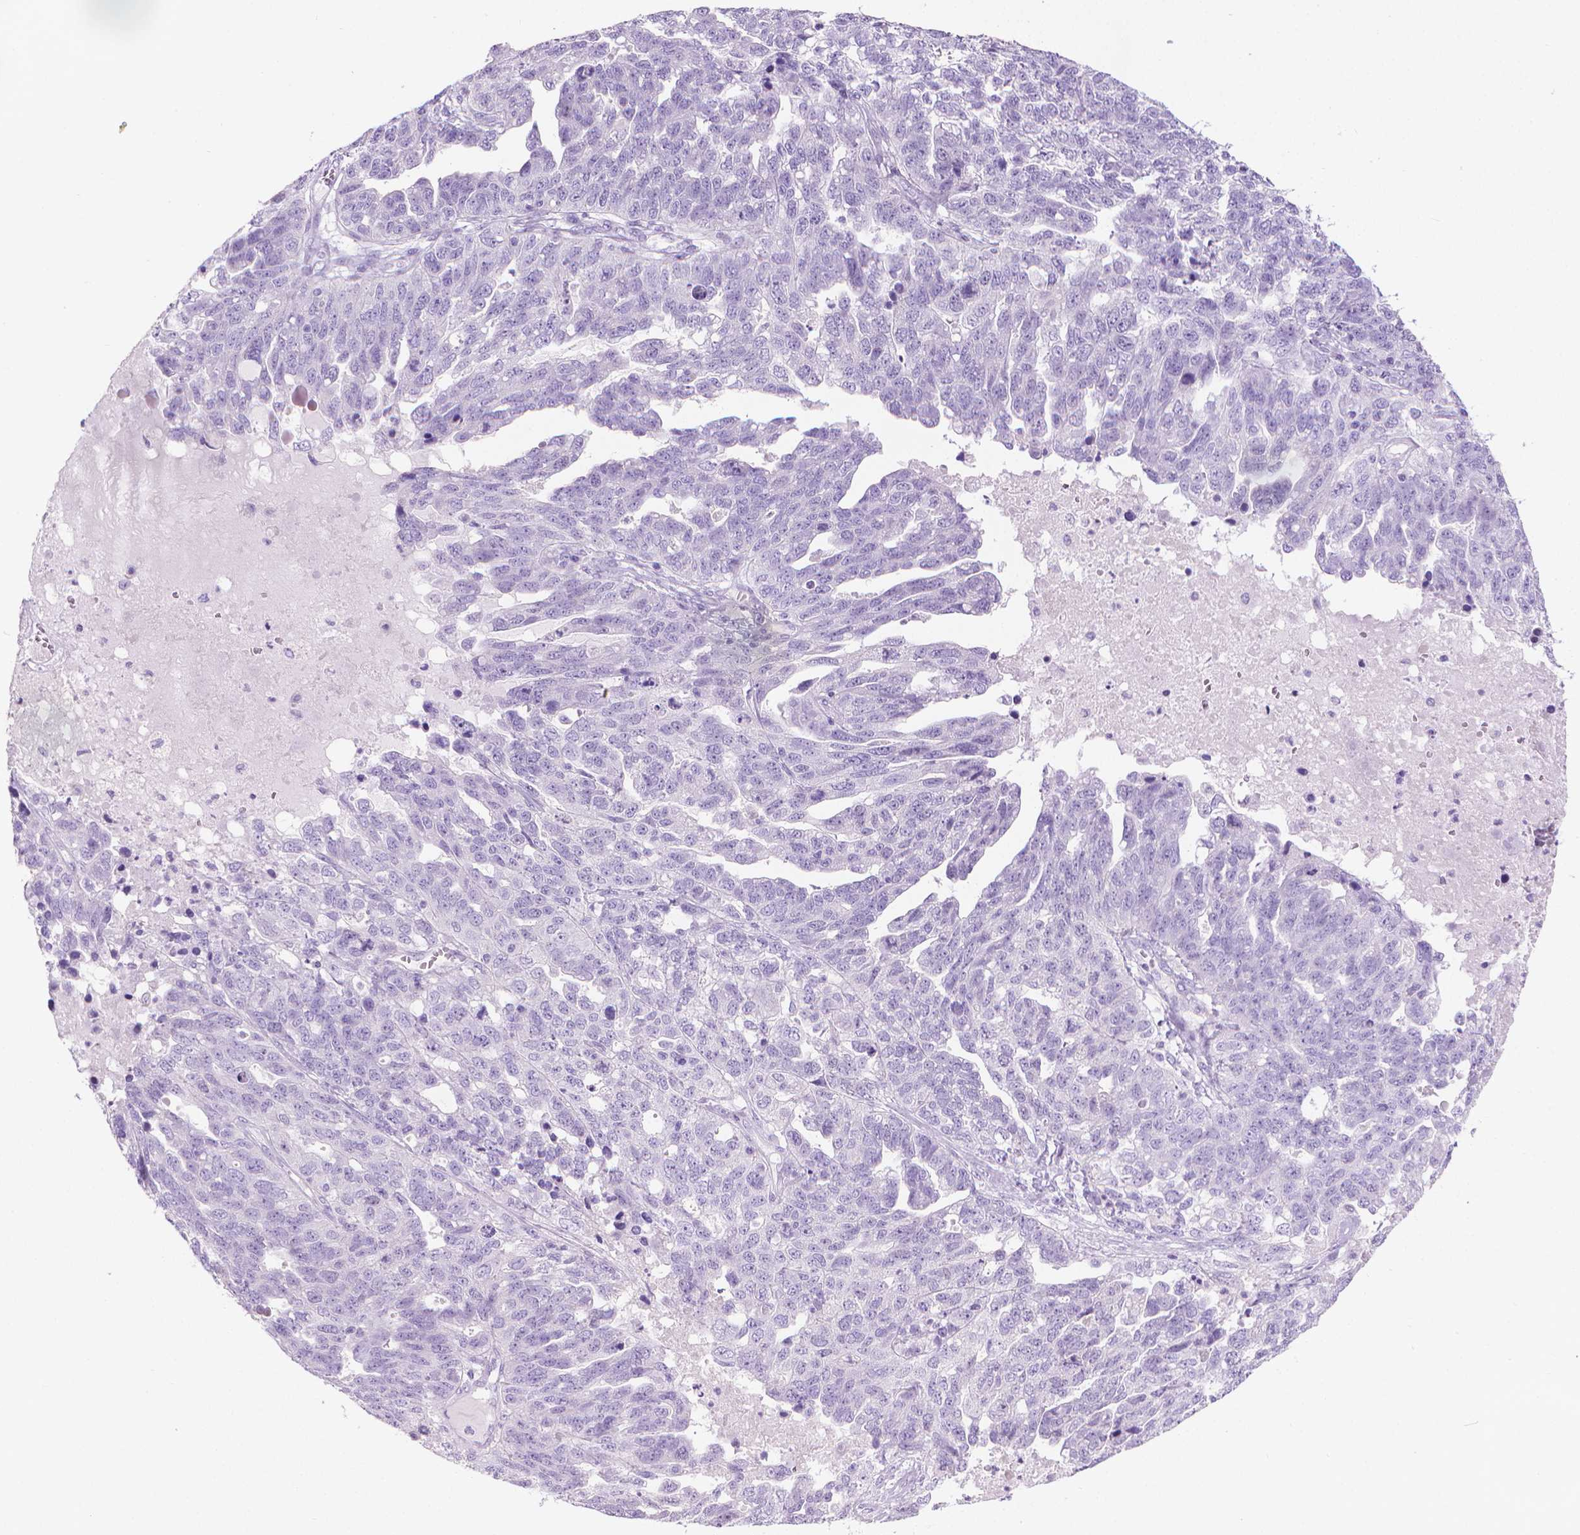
{"staining": {"intensity": "negative", "quantity": "none", "location": "none"}, "tissue": "ovarian cancer", "cell_type": "Tumor cells", "image_type": "cancer", "snomed": [{"axis": "morphology", "description": "Cystadenocarcinoma, serous, NOS"}, {"axis": "topography", "description": "Ovary"}], "caption": "A histopathology image of human ovarian serous cystadenocarcinoma is negative for staining in tumor cells. The staining was performed using DAB to visualize the protein expression in brown, while the nuclei were stained in blue with hematoxylin (Magnification: 20x).", "gene": "SPAG6", "patient": {"sex": "female", "age": 71}}